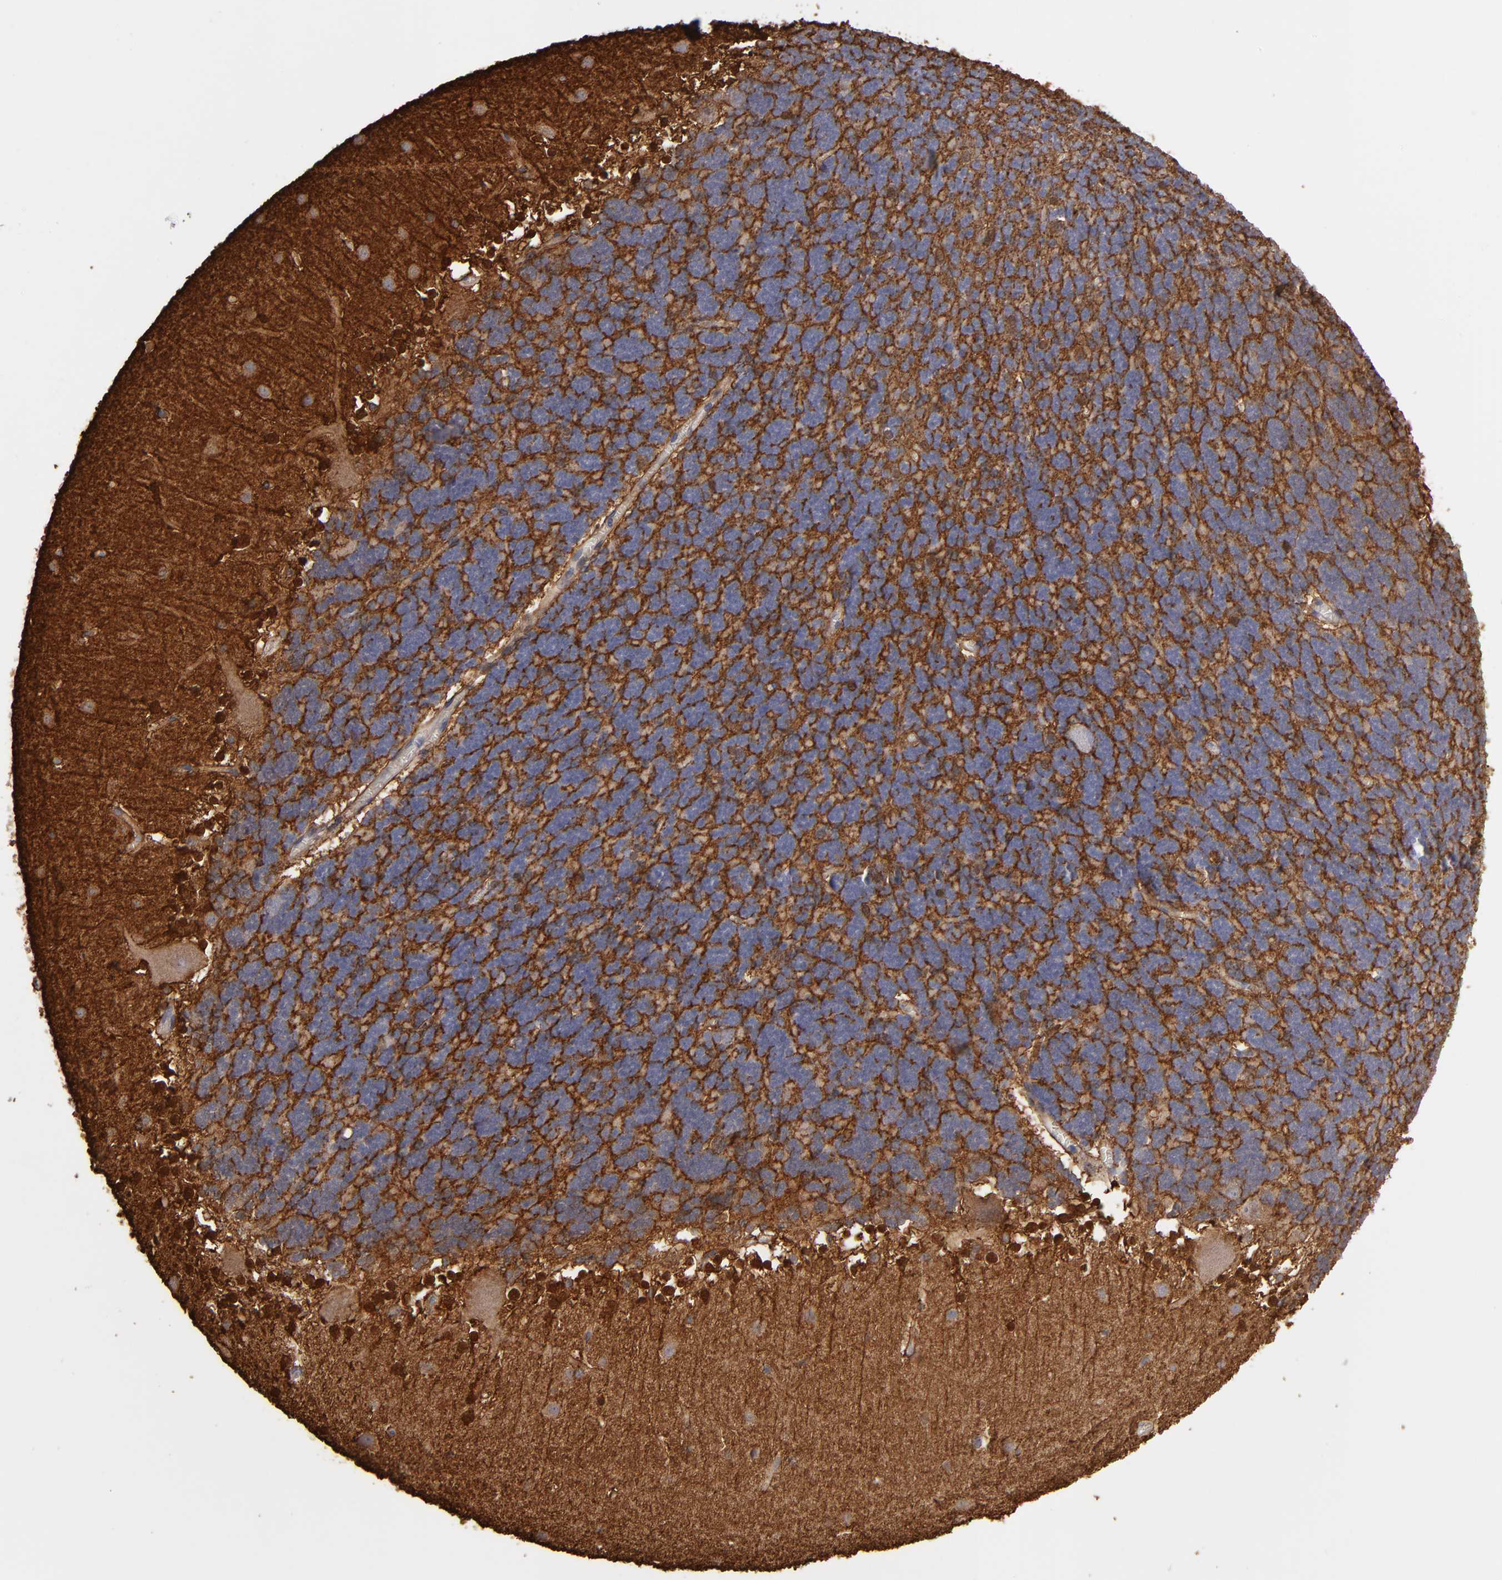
{"staining": {"intensity": "negative", "quantity": "none", "location": "none"}, "tissue": "cerebellum", "cell_type": "Cells in granular layer", "image_type": "normal", "snomed": [{"axis": "morphology", "description": "Normal tissue, NOS"}, {"axis": "topography", "description": "Cerebellum"}], "caption": "DAB immunohistochemical staining of normal cerebellum demonstrates no significant positivity in cells in granular layer. (DAB immunohistochemistry, high magnification).", "gene": "NDRG2", "patient": {"sex": "female", "age": 19}}